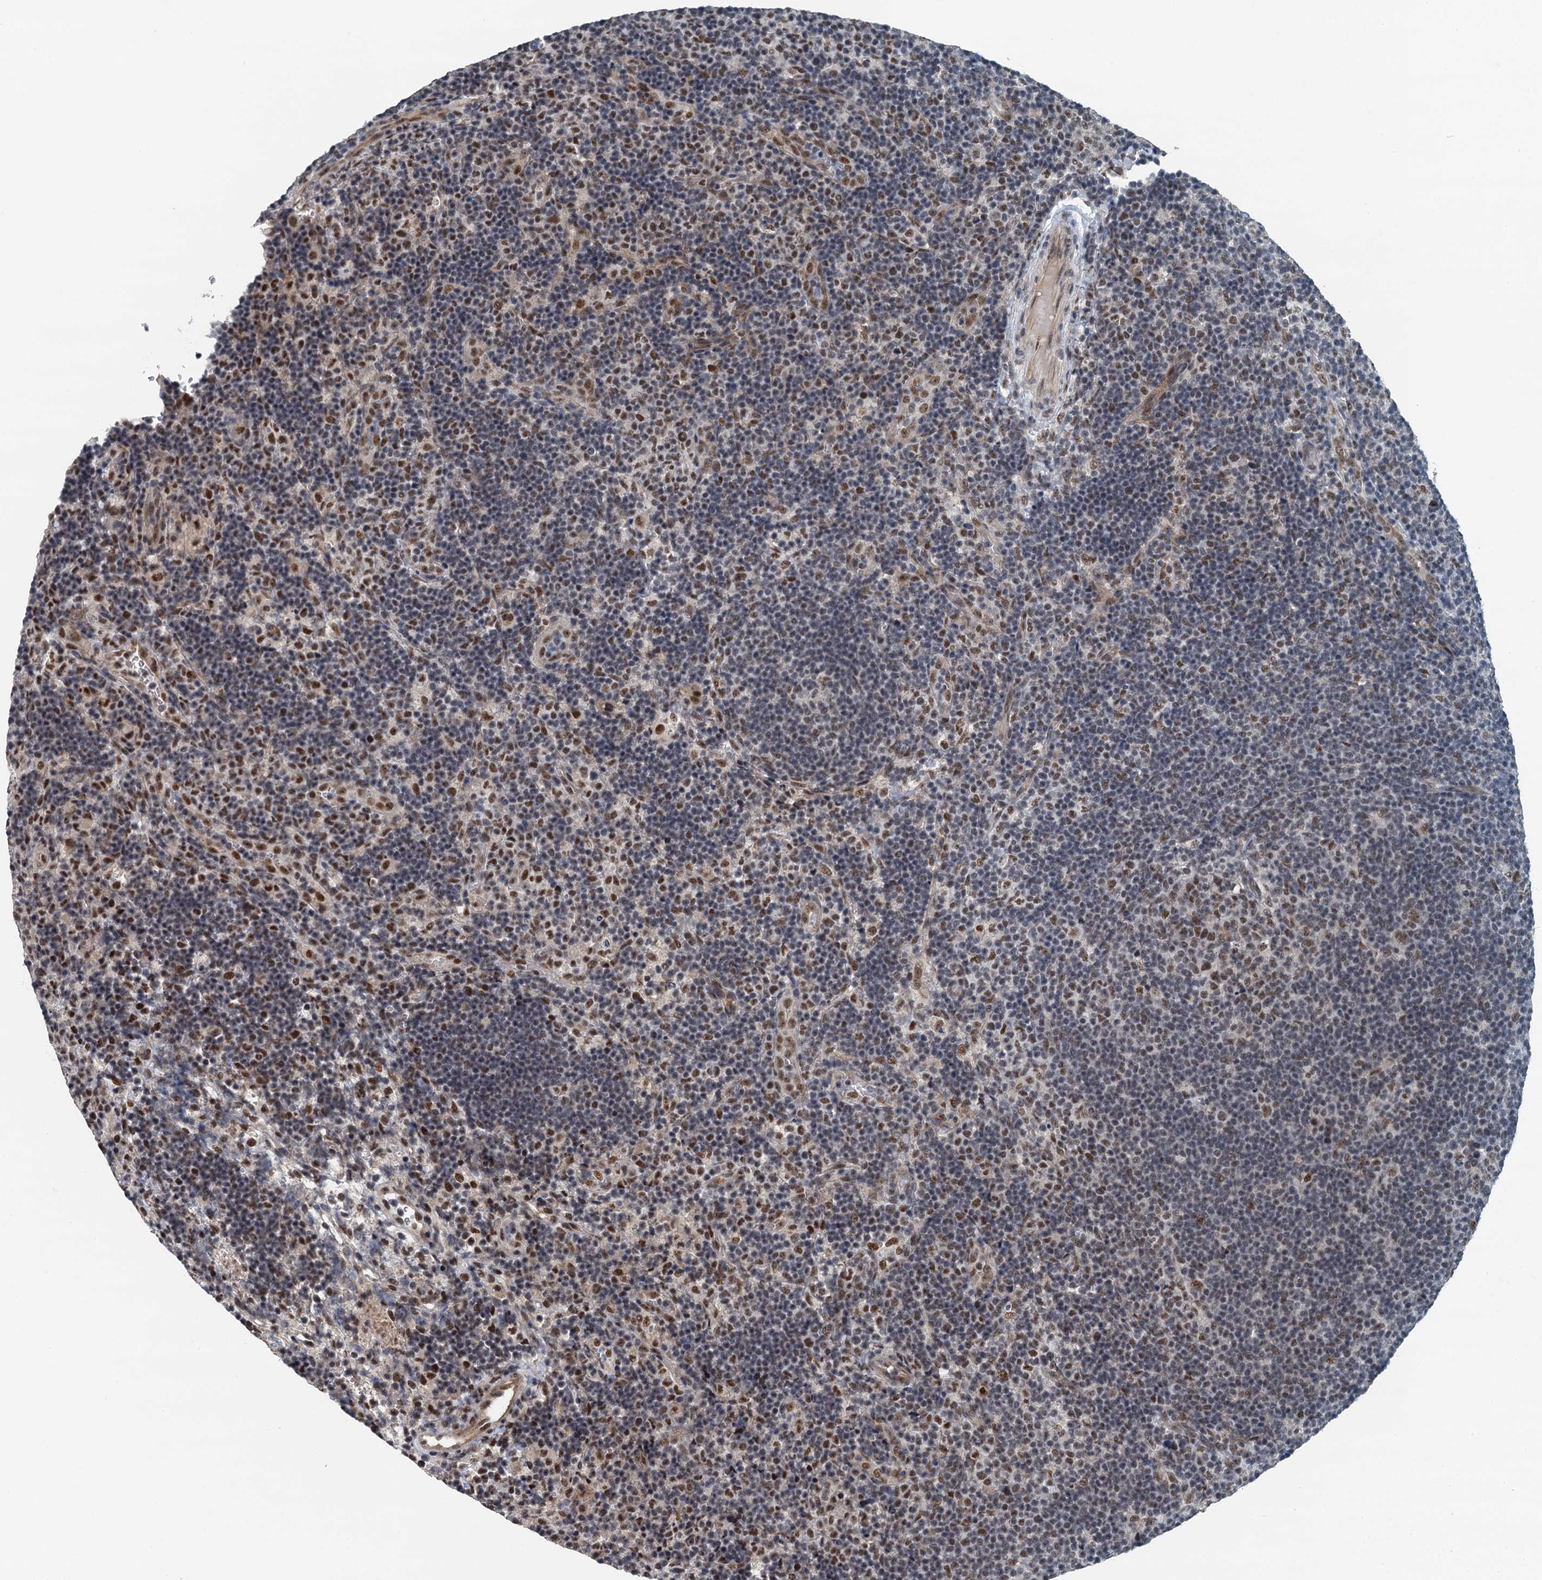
{"staining": {"intensity": "moderate", "quantity": ">75%", "location": "nuclear"}, "tissue": "lymphoma", "cell_type": "Tumor cells", "image_type": "cancer", "snomed": [{"axis": "morphology", "description": "Hodgkin's disease, NOS"}, {"axis": "topography", "description": "Lymph node"}], "caption": "Hodgkin's disease stained for a protein exhibits moderate nuclear positivity in tumor cells. (Brightfield microscopy of DAB IHC at high magnification).", "gene": "MTA3", "patient": {"sex": "female", "age": 57}}